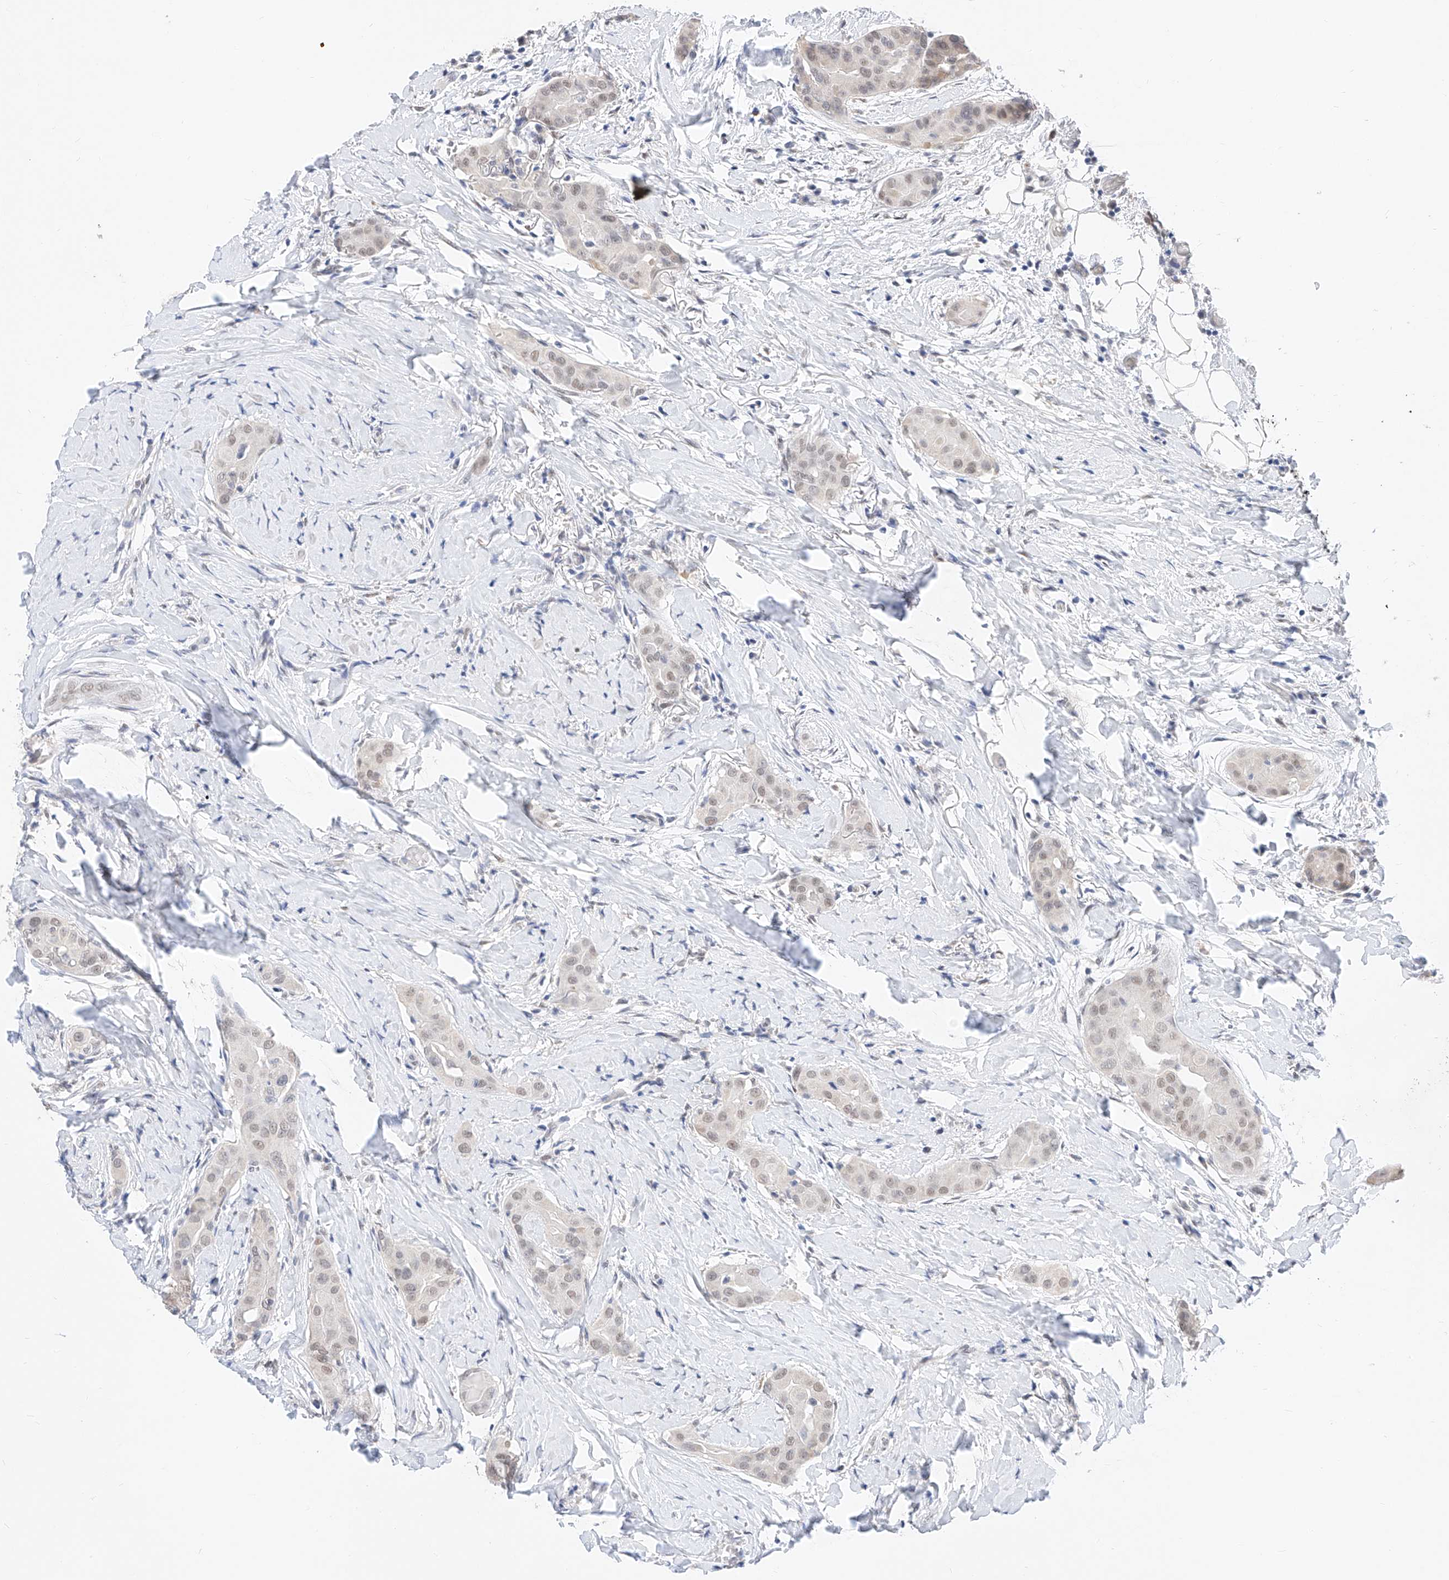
{"staining": {"intensity": "weak", "quantity": "25%-75%", "location": "nuclear"}, "tissue": "thyroid cancer", "cell_type": "Tumor cells", "image_type": "cancer", "snomed": [{"axis": "morphology", "description": "Papillary adenocarcinoma, NOS"}, {"axis": "topography", "description": "Thyroid gland"}], "caption": "Tumor cells exhibit low levels of weak nuclear expression in about 25%-75% of cells in thyroid cancer. The protein of interest is shown in brown color, while the nuclei are stained blue.", "gene": "KCNJ1", "patient": {"sex": "male", "age": 33}}